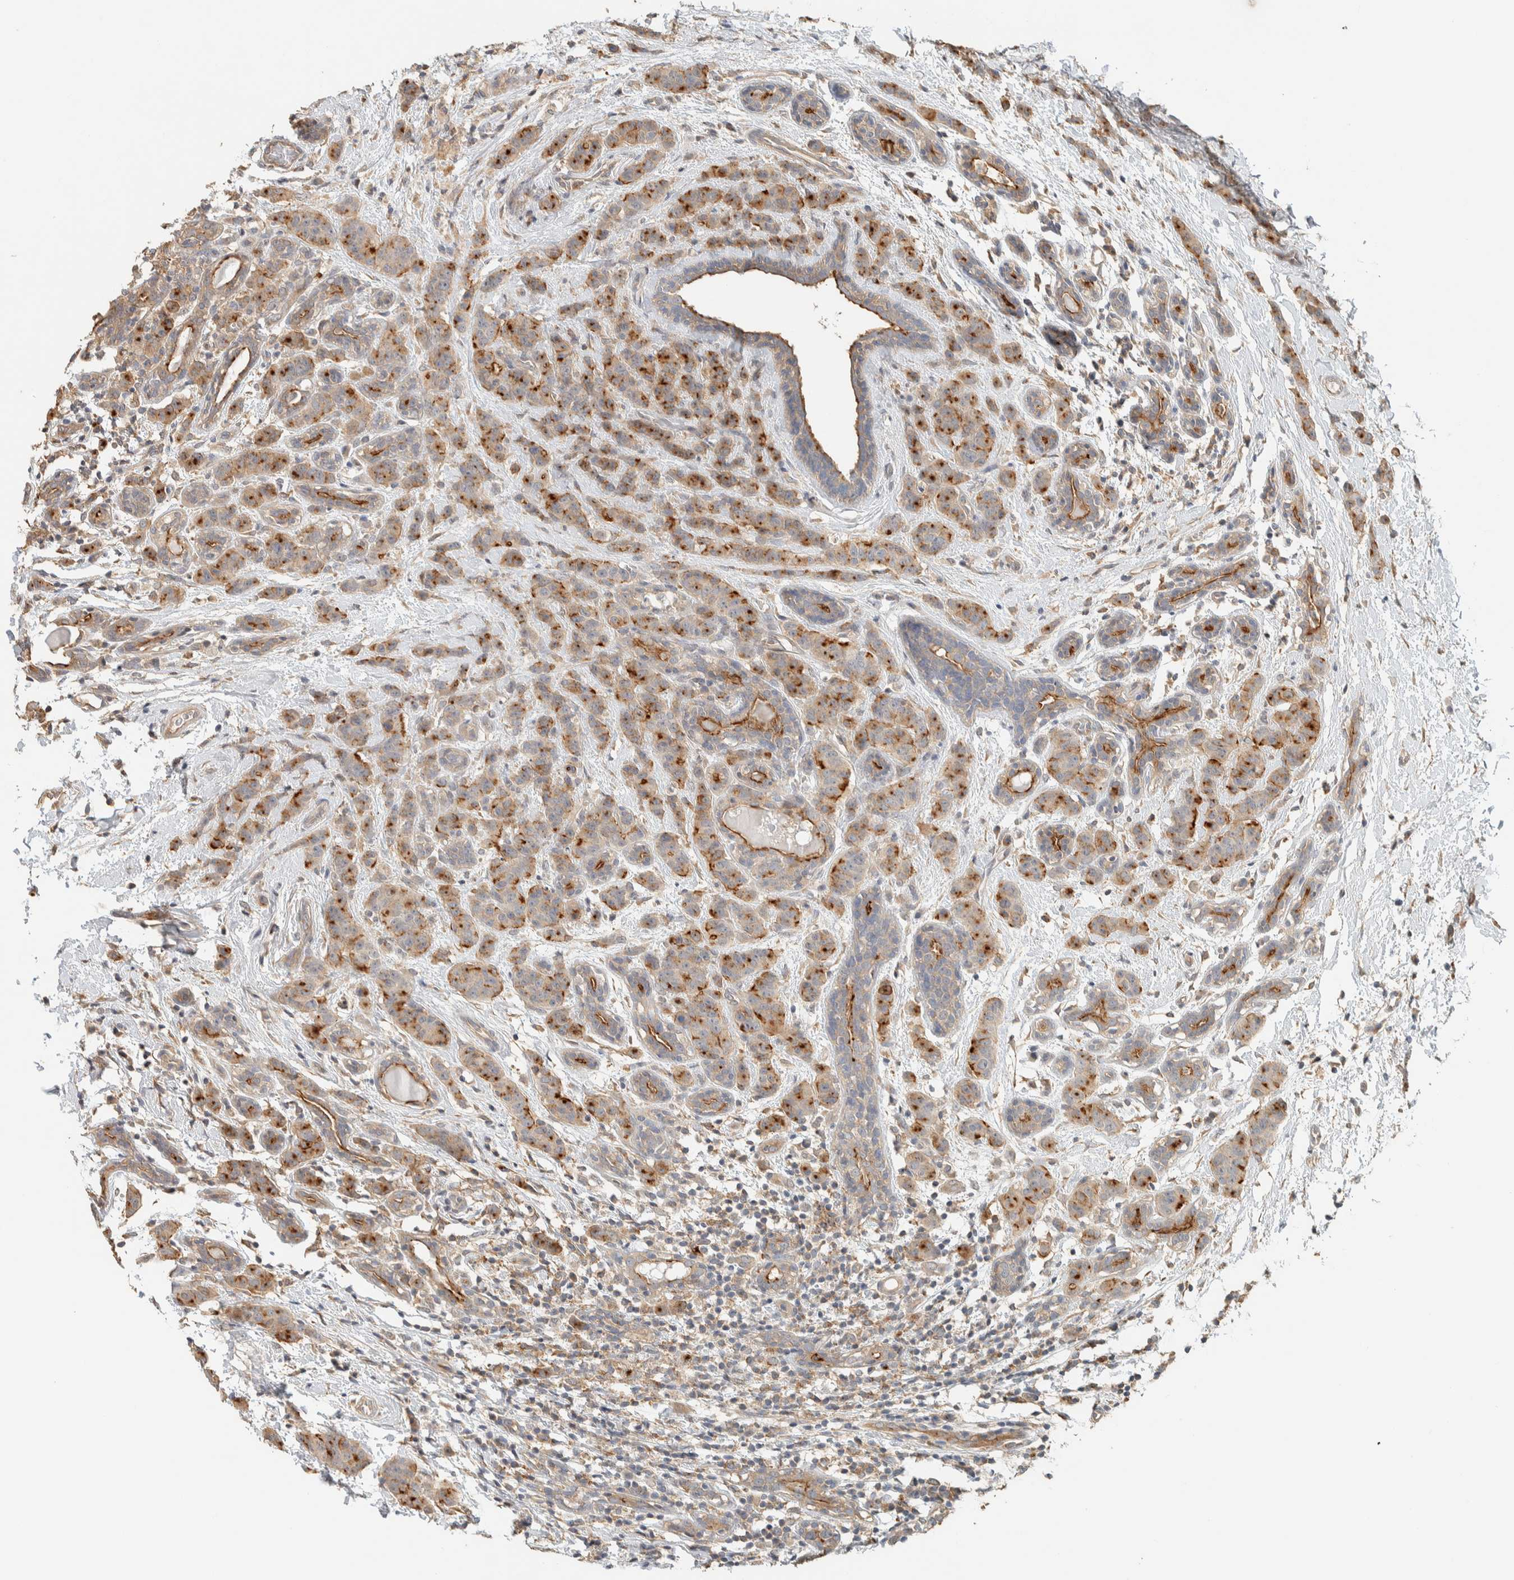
{"staining": {"intensity": "strong", "quantity": ">75%", "location": "cytoplasmic/membranous"}, "tissue": "breast cancer", "cell_type": "Tumor cells", "image_type": "cancer", "snomed": [{"axis": "morphology", "description": "Normal tissue, NOS"}, {"axis": "morphology", "description": "Duct carcinoma"}, {"axis": "topography", "description": "Breast"}], "caption": "Strong cytoplasmic/membranous expression for a protein is present in about >75% of tumor cells of invasive ductal carcinoma (breast) using immunohistochemistry (IHC).", "gene": "RAB11FIP1", "patient": {"sex": "female", "age": 40}}